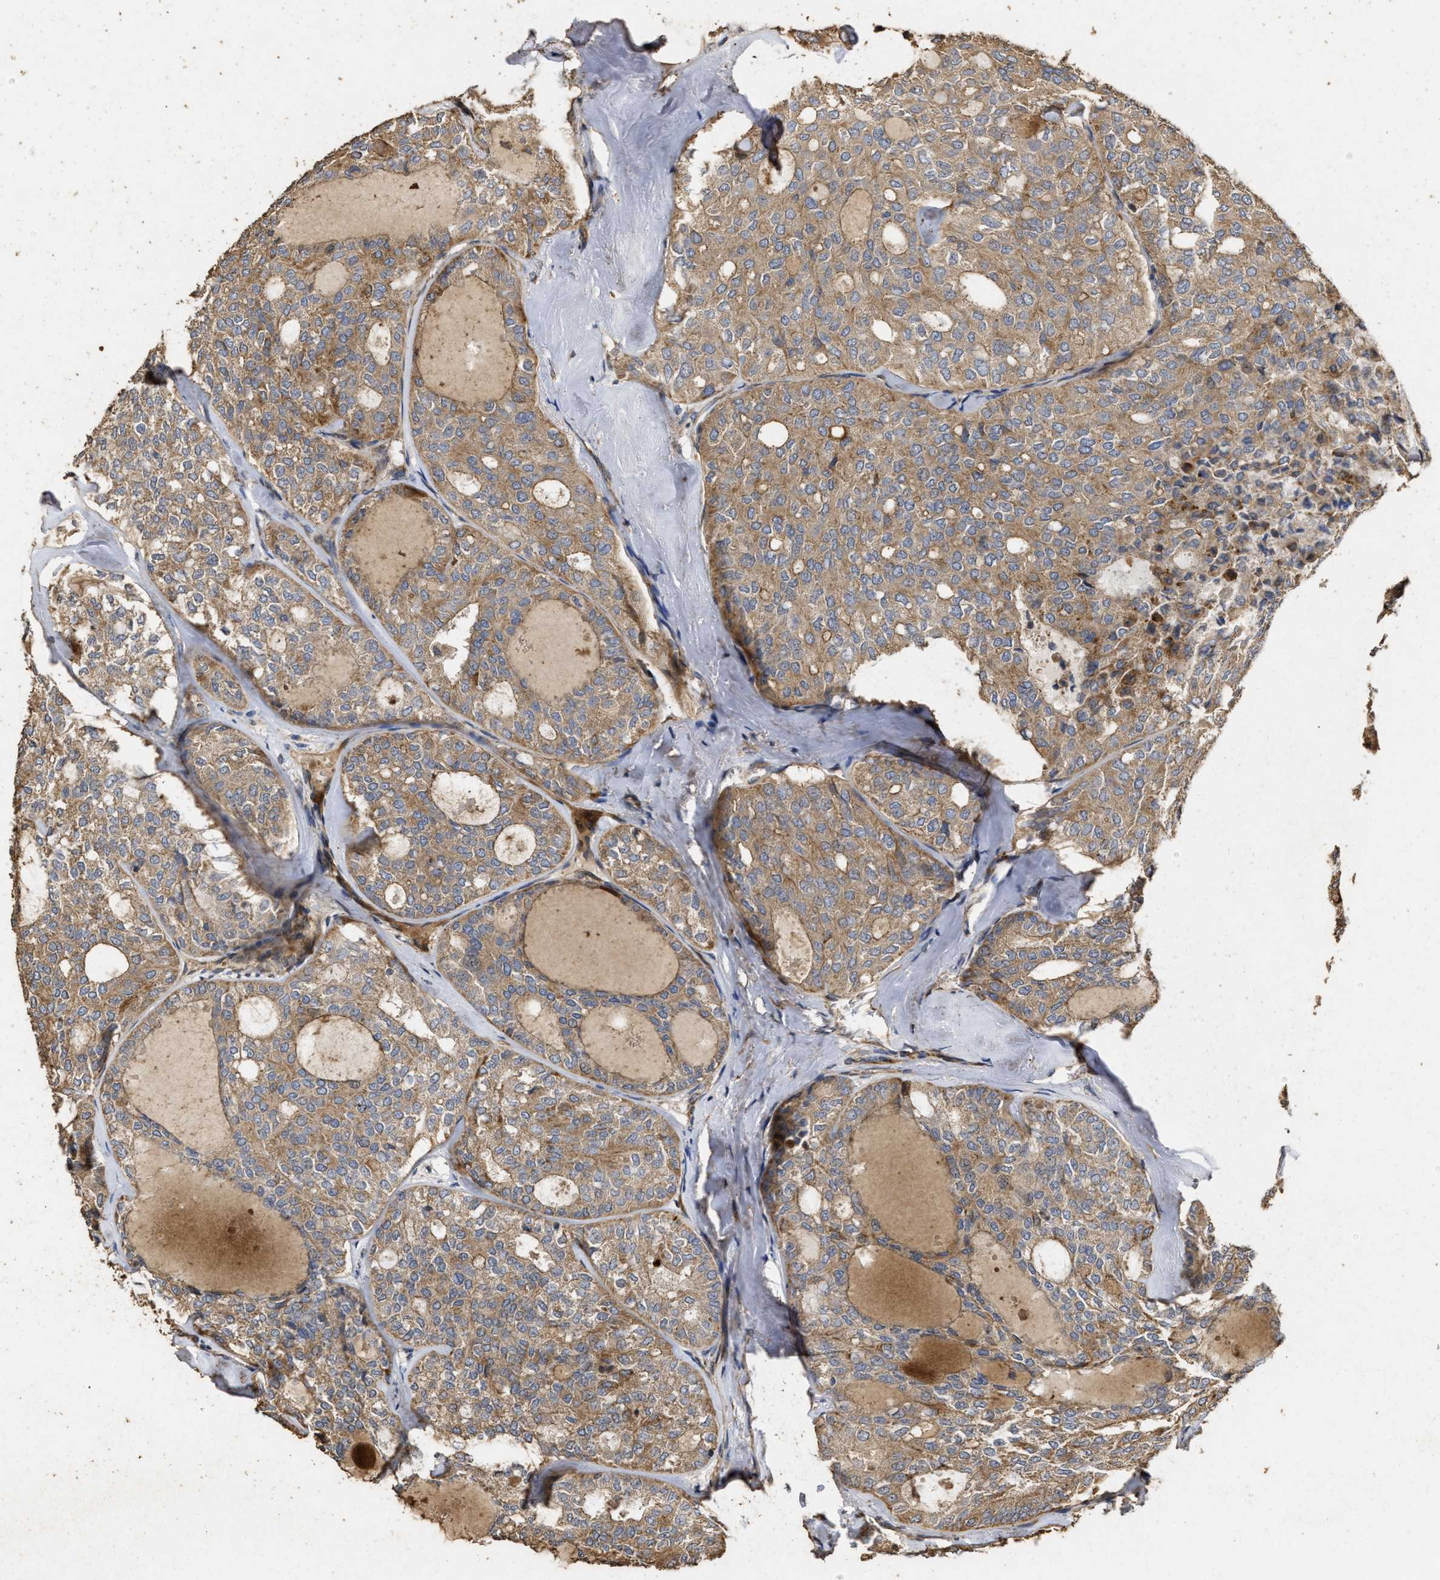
{"staining": {"intensity": "moderate", "quantity": ">75%", "location": "cytoplasmic/membranous"}, "tissue": "thyroid cancer", "cell_type": "Tumor cells", "image_type": "cancer", "snomed": [{"axis": "morphology", "description": "Follicular adenoma carcinoma, NOS"}, {"axis": "topography", "description": "Thyroid gland"}], "caption": "This image exhibits IHC staining of follicular adenoma carcinoma (thyroid), with medium moderate cytoplasmic/membranous expression in about >75% of tumor cells.", "gene": "NAV1", "patient": {"sex": "male", "age": 75}}